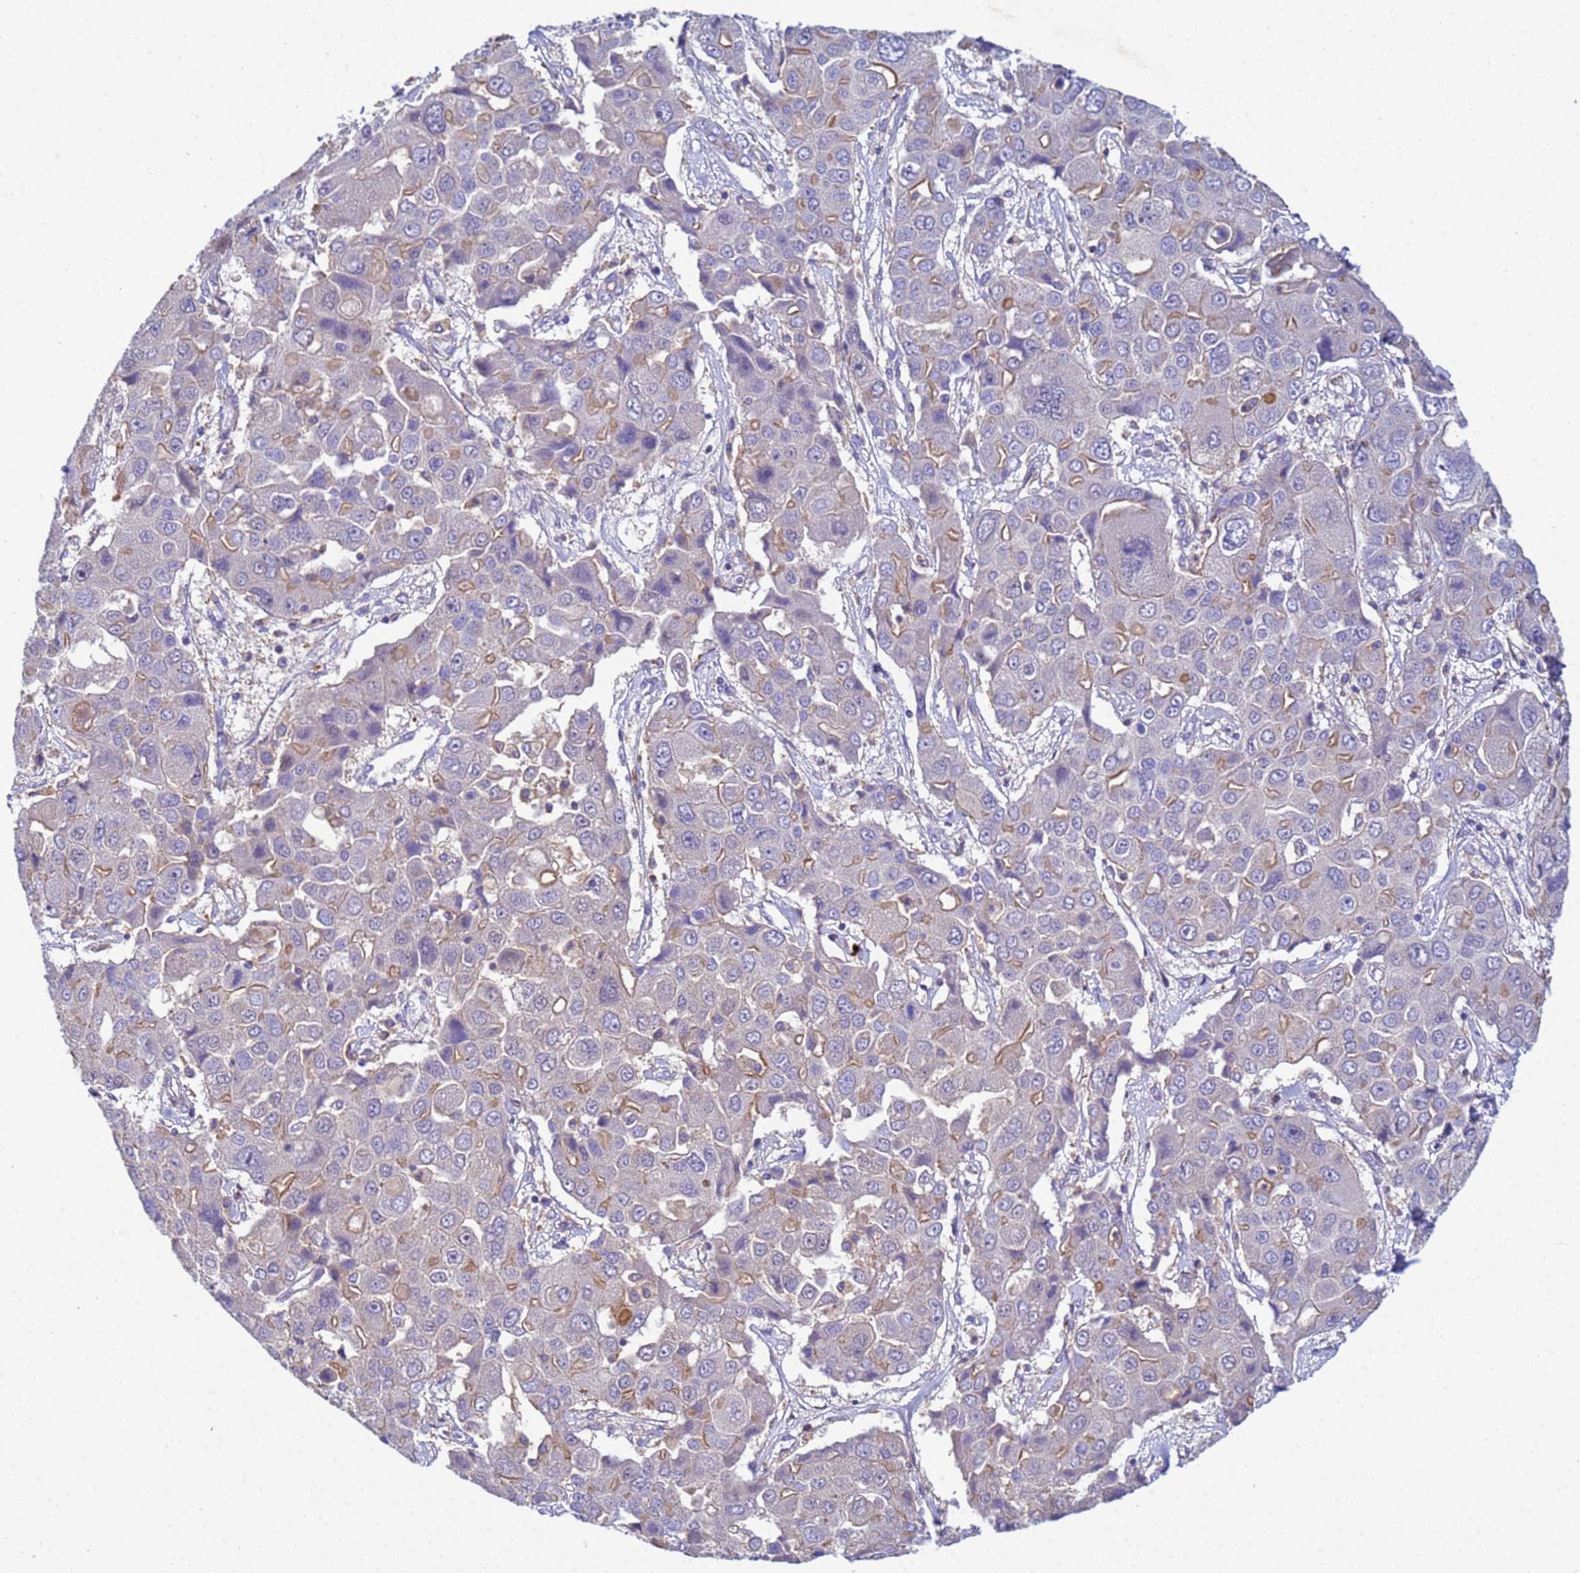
{"staining": {"intensity": "moderate", "quantity": "<25%", "location": "cytoplasmic/membranous"}, "tissue": "liver cancer", "cell_type": "Tumor cells", "image_type": "cancer", "snomed": [{"axis": "morphology", "description": "Cholangiocarcinoma"}, {"axis": "topography", "description": "Liver"}], "caption": "Protein analysis of liver cancer (cholangiocarcinoma) tissue exhibits moderate cytoplasmic/membranous staining in approximately <25% of tumor cells.", "gene": "KLHL13", "patient": {"sex": "male", "age": 67}}